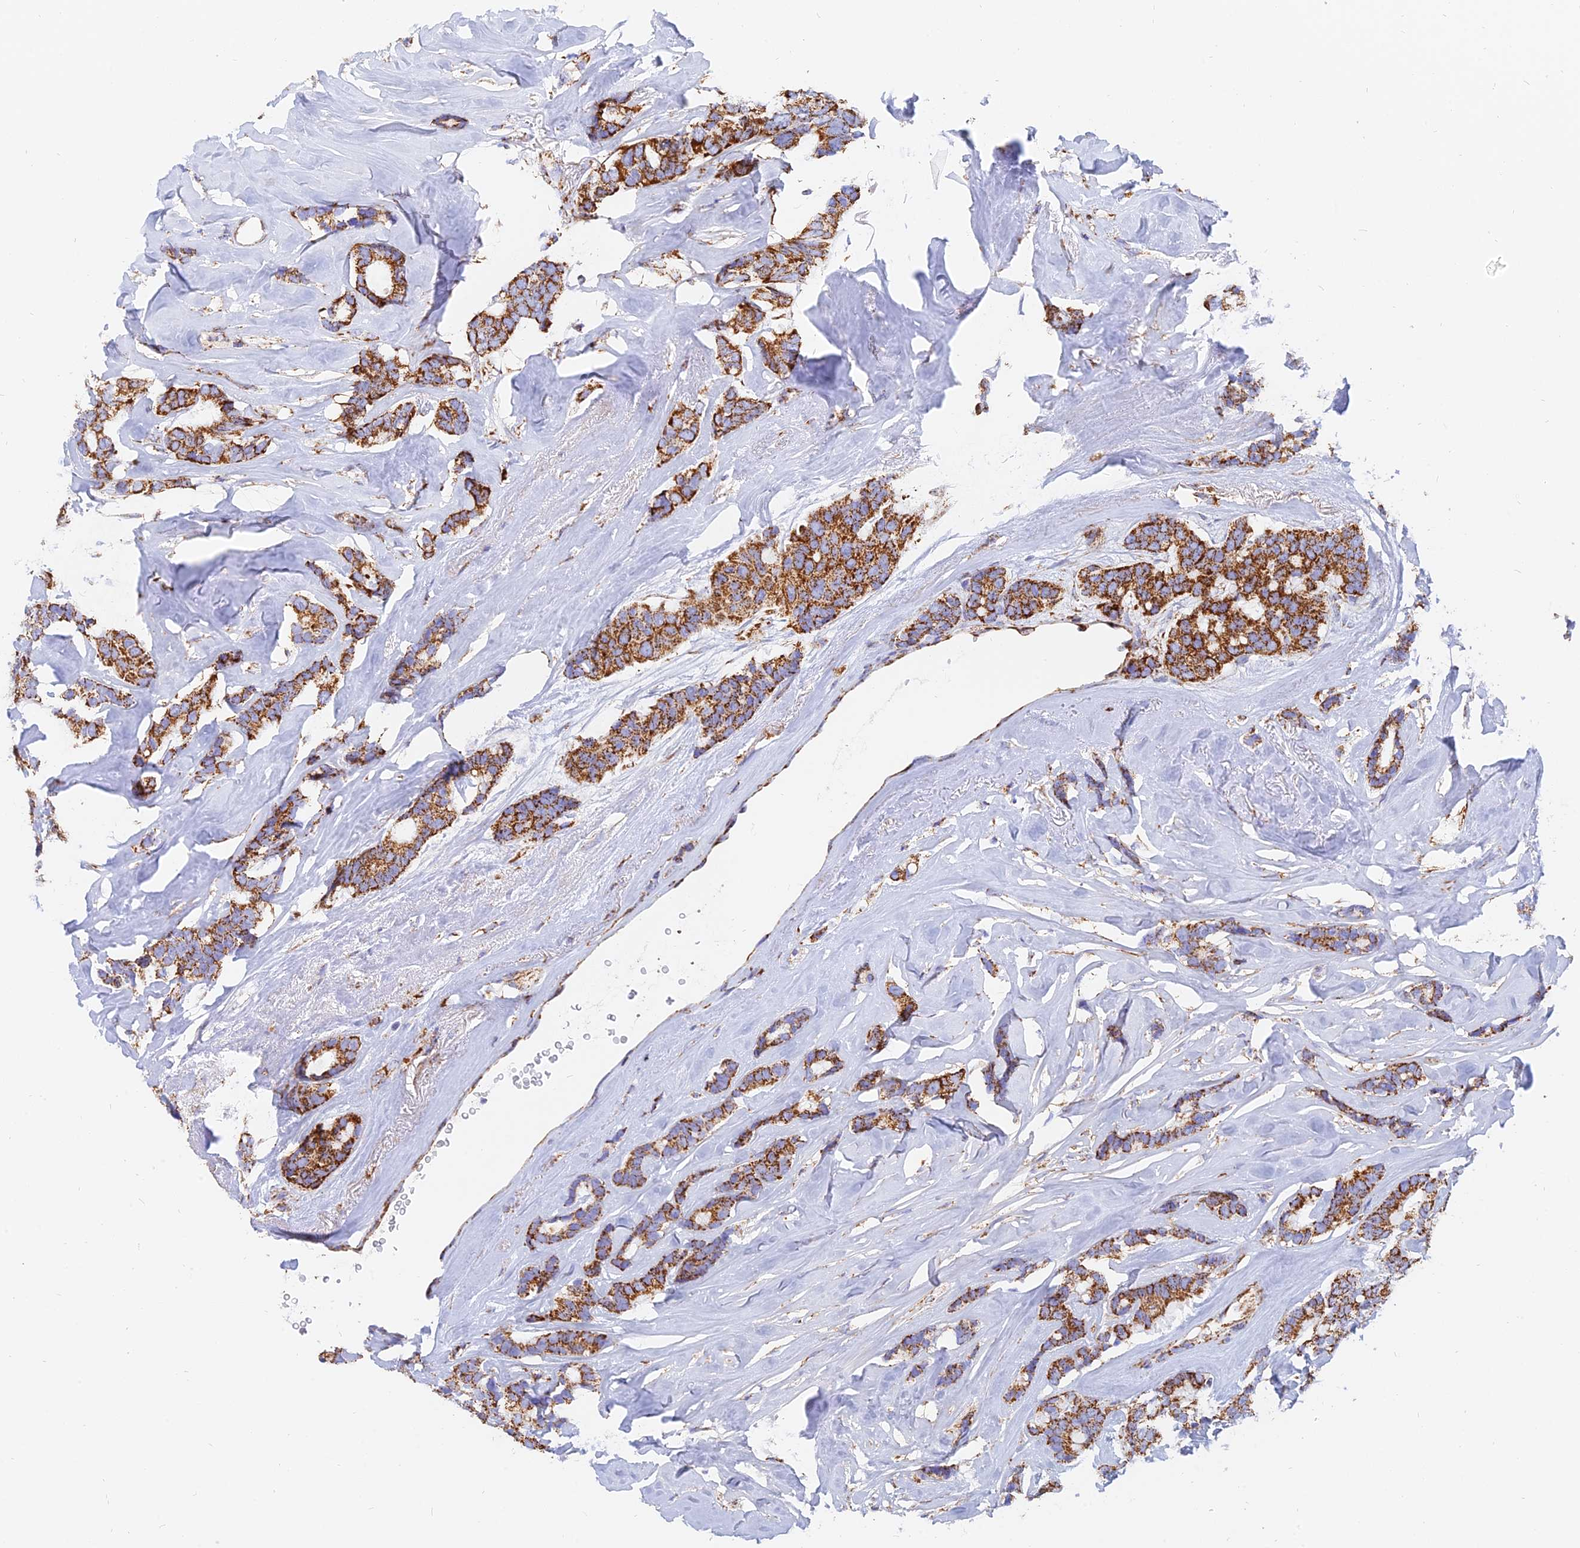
{"staining": {"intensity": "strong", "quantity": ">75%", "location": "cytoplasmic/membranous"}, "tissue": "breast cancer", "cell_type": "Tumor cells", "image_type": "cancer", "snomed": [{"axis": "morphology", "description": "Duct carcinoma"}, {"axis": "topography", "description": "Breast"}], "caption": "There is high levels of strong cytoplasmic/membranous expression in tumor cells of breast cancer, as demonstrated by immunohistochemical staining (brown color).", "gene": "NDUFB6", "patient": {"sex": "female", "age": 40}}